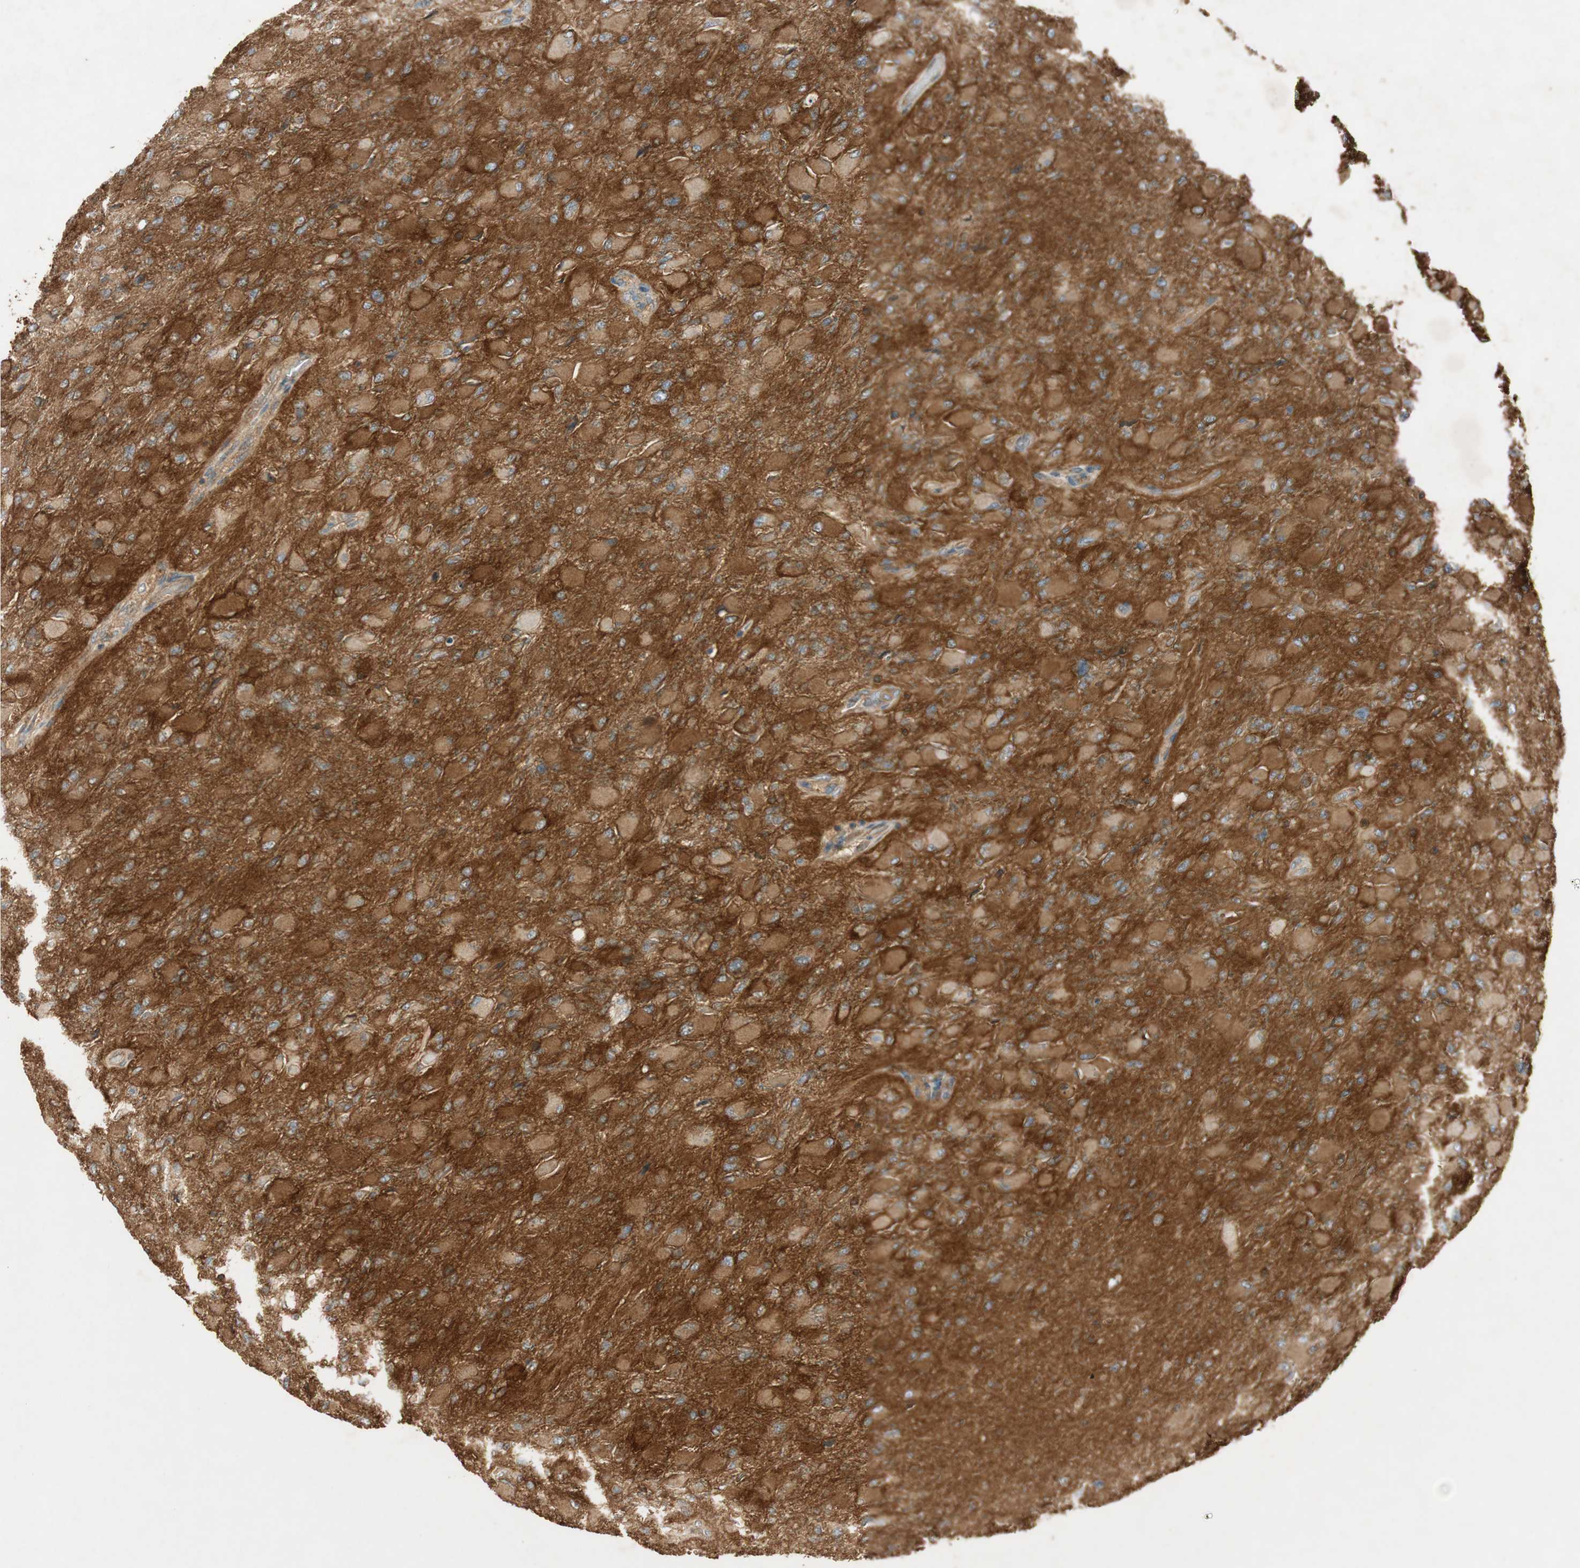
{"staining": {"intensity": "strong", "quantity": ">75%", "location": "cytoplasmic/membranous"}, "tissue": "glioma", "cell_type": "Tumor cells", "image_type": "cancer", "snomed": [{"axis": "morphology", "description": "Glioma, malignant, High grade"}, {"axis": "topography", "description": "Cerebral cortex"}], "caption": "A brown stain labels strong cytoplasmic/membranous staining of a protein in malignant high-grade glioma tumor cells. (DAB = brown stain, brightfield microscopy at high magnification).", "gene": "BTN3A3", "patient": {"sex": "female", "age": 36}}